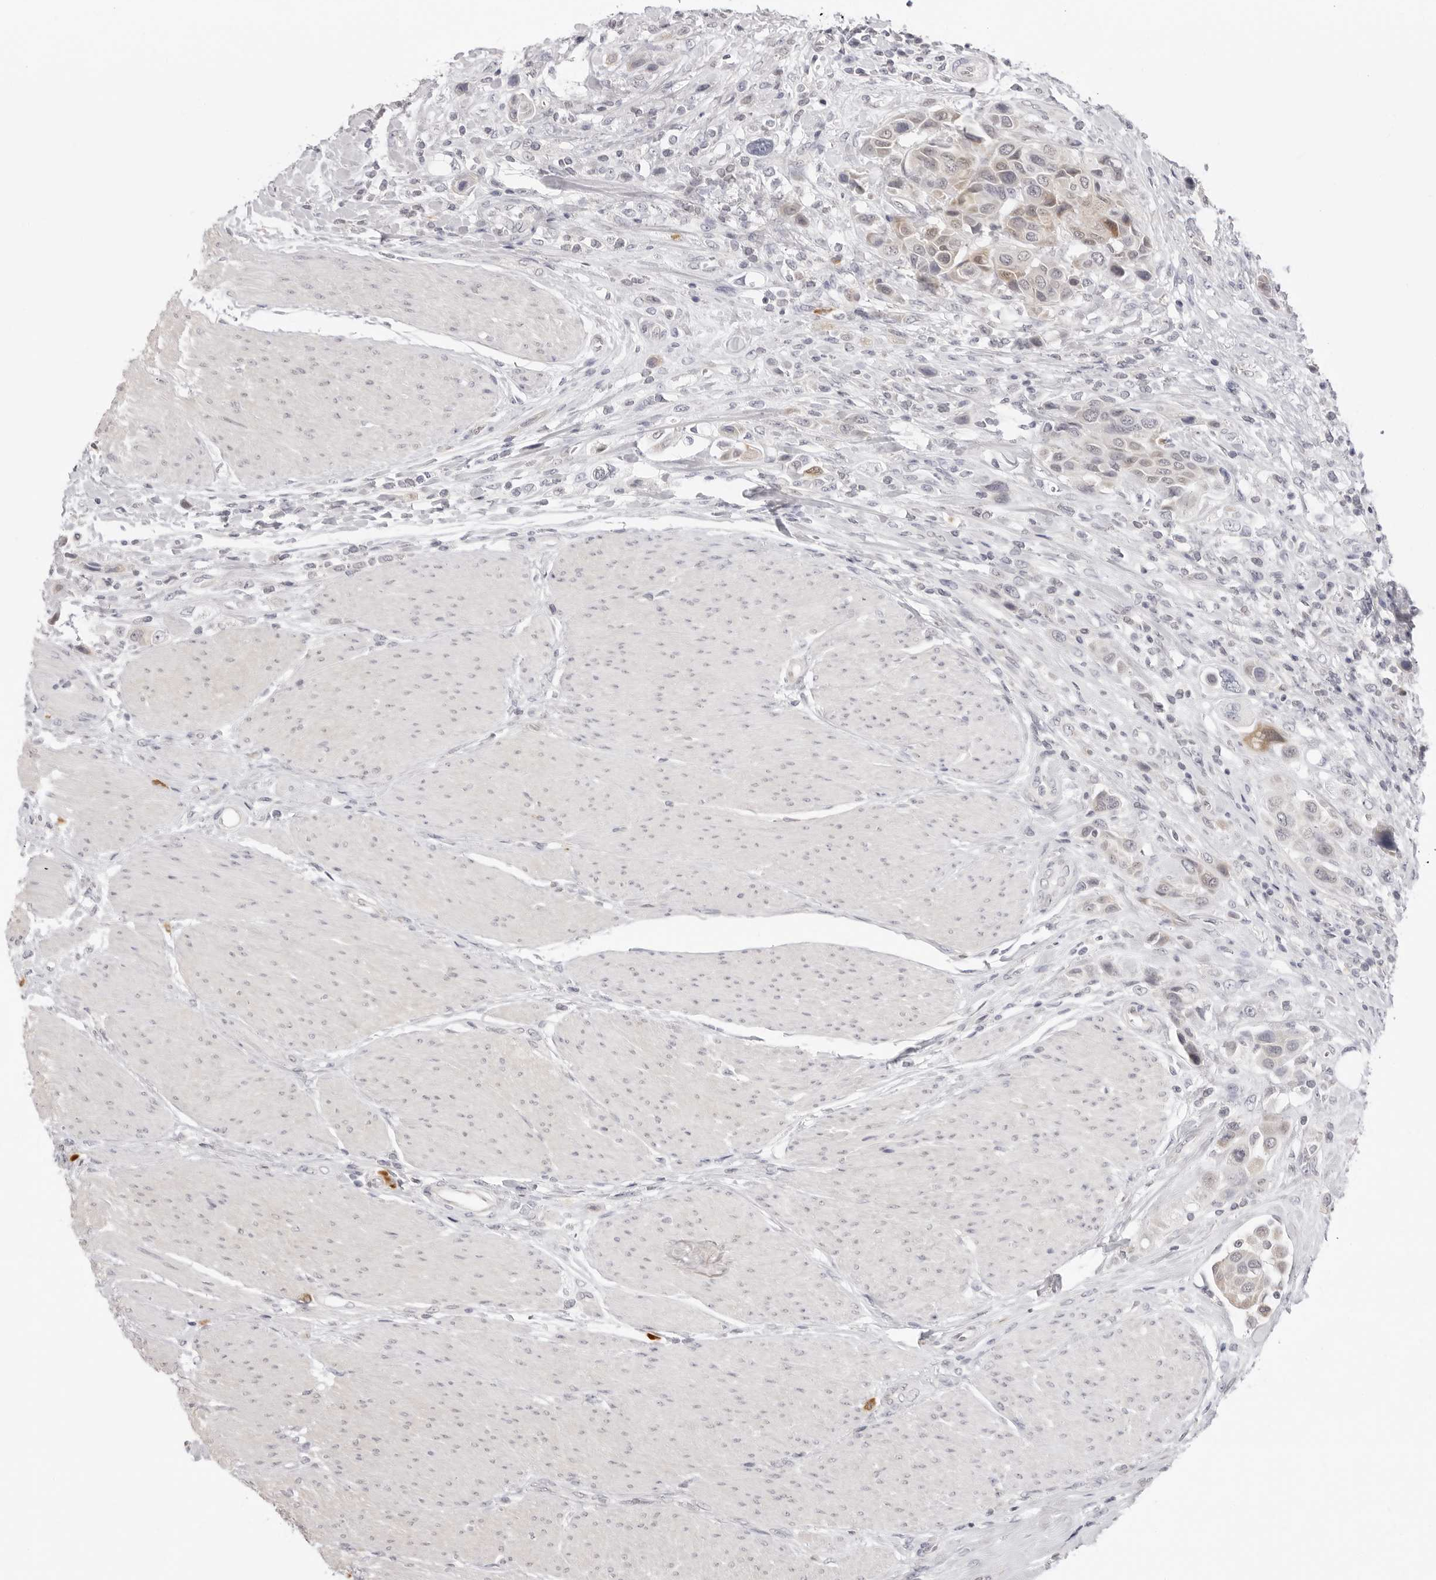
{"staining": {"intensity": "weak", "quantity": "<25%", "location": "cytoplasmic/membranous"}, "tissue": "urothelial cancer", "cell_type": "Tumor cells", "image_type": "cancer", "snomed": [{"axis": "morphology", "description": "Urothelial carcinoma, High grade"}, {"axis": "topography", "description": "Urinary bladder"}], "caption": "This is a micrograph of immunohistochemistry (IHC) staining of high-grade urothelial carcinoma, which shows no expression in tumor cells. Nuclei are stained in blue.", "gene": "FDPS", "patient": {"sex": "male", "age": 50}}